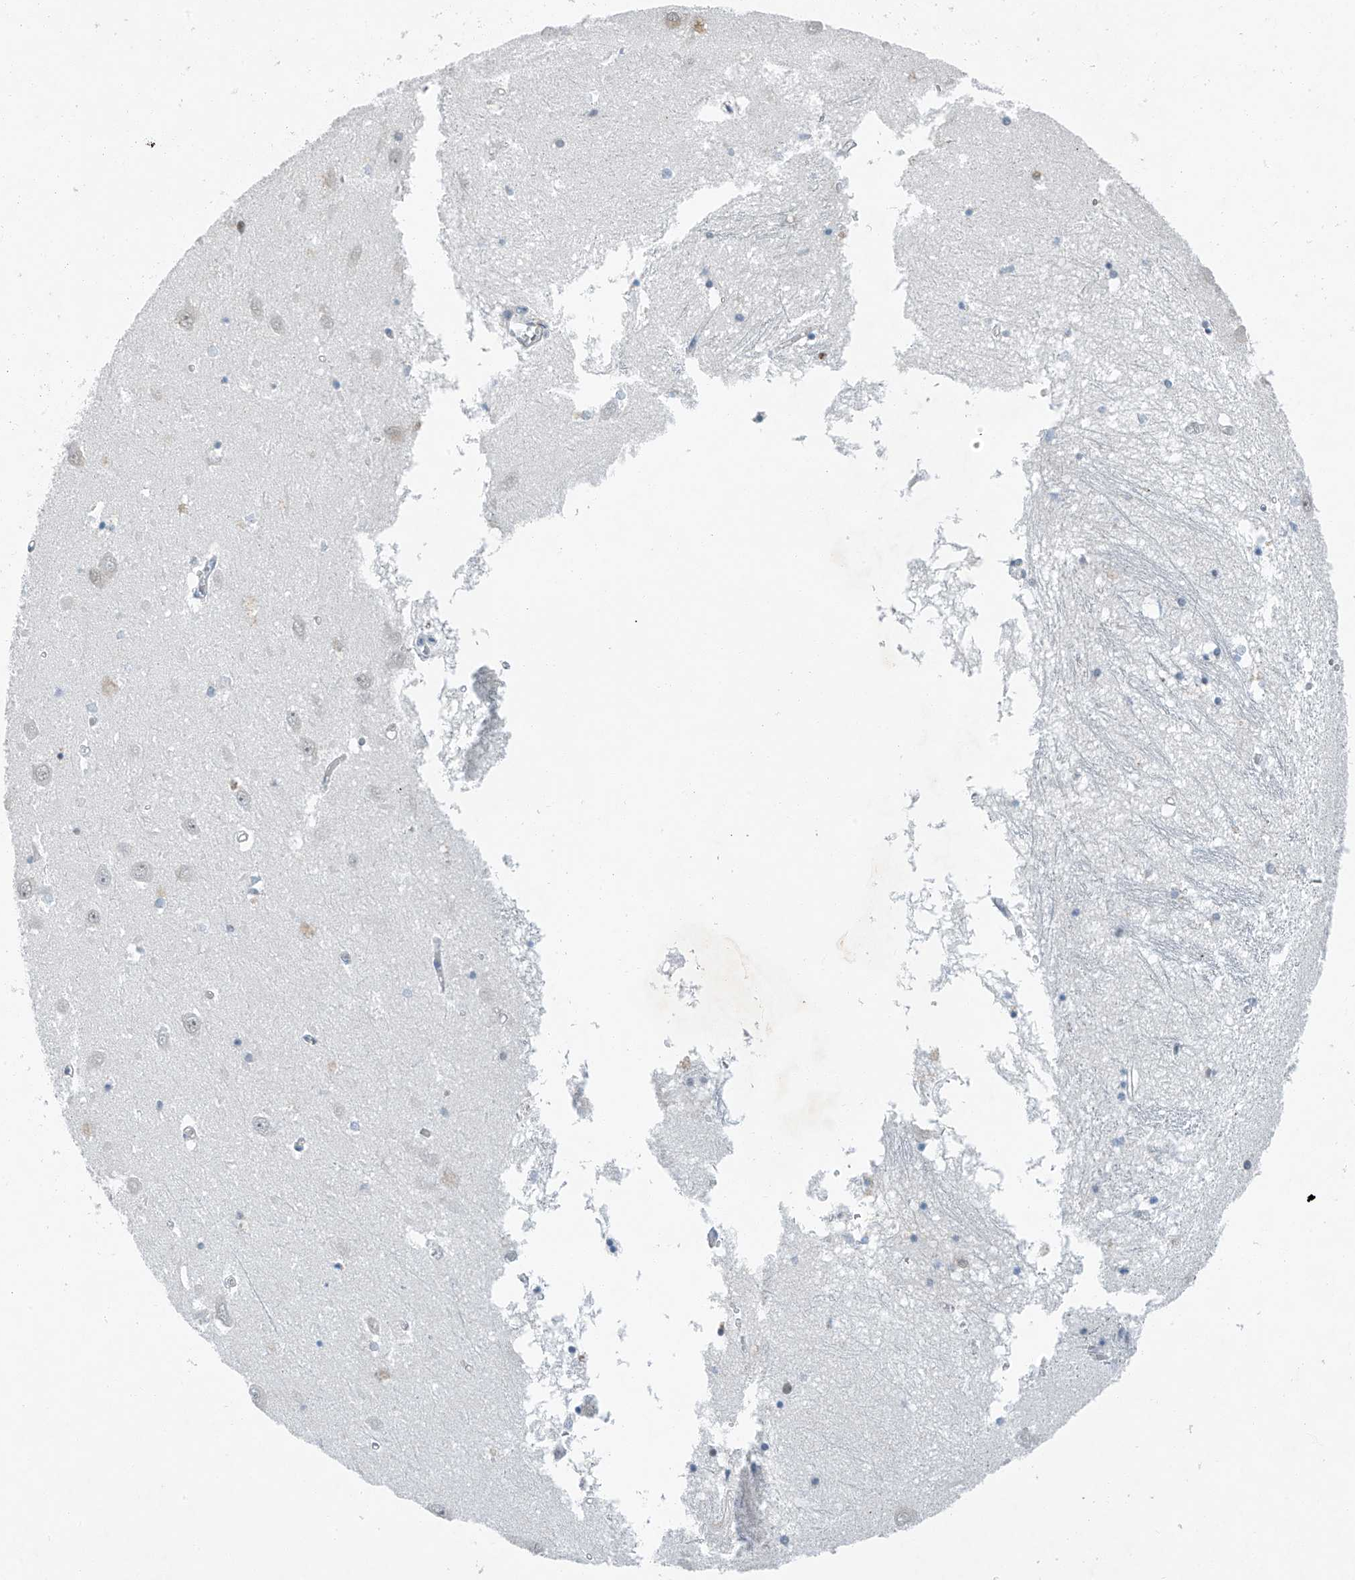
{"staining": {"intensity": "weak", "quantity": "<25%", "location": "nuclear"}, "tissue": "hippocampus", "cell_type": "Glial cells", "image_type": "normal", "snomed": [{"axis": "morphology", "description": "Normal tissue, NOS"}, {"axis": "topography", "description": "Hippocampus"}], "caption": "High magnification brightfield microscopy of normal hippocampus stained with DAB (brown) and counterstained with hematoxylin (blue): glial cells show no significant positivity. The staining was performed using DAB (3,3'-diaminobenzidine) to visualize the protein expression in brown, while the nuclei were stained in blue with hematoxylin (Magnification: 20x).", "gene": "TAF8", "patient": {"sex": "male", "age": 70}}